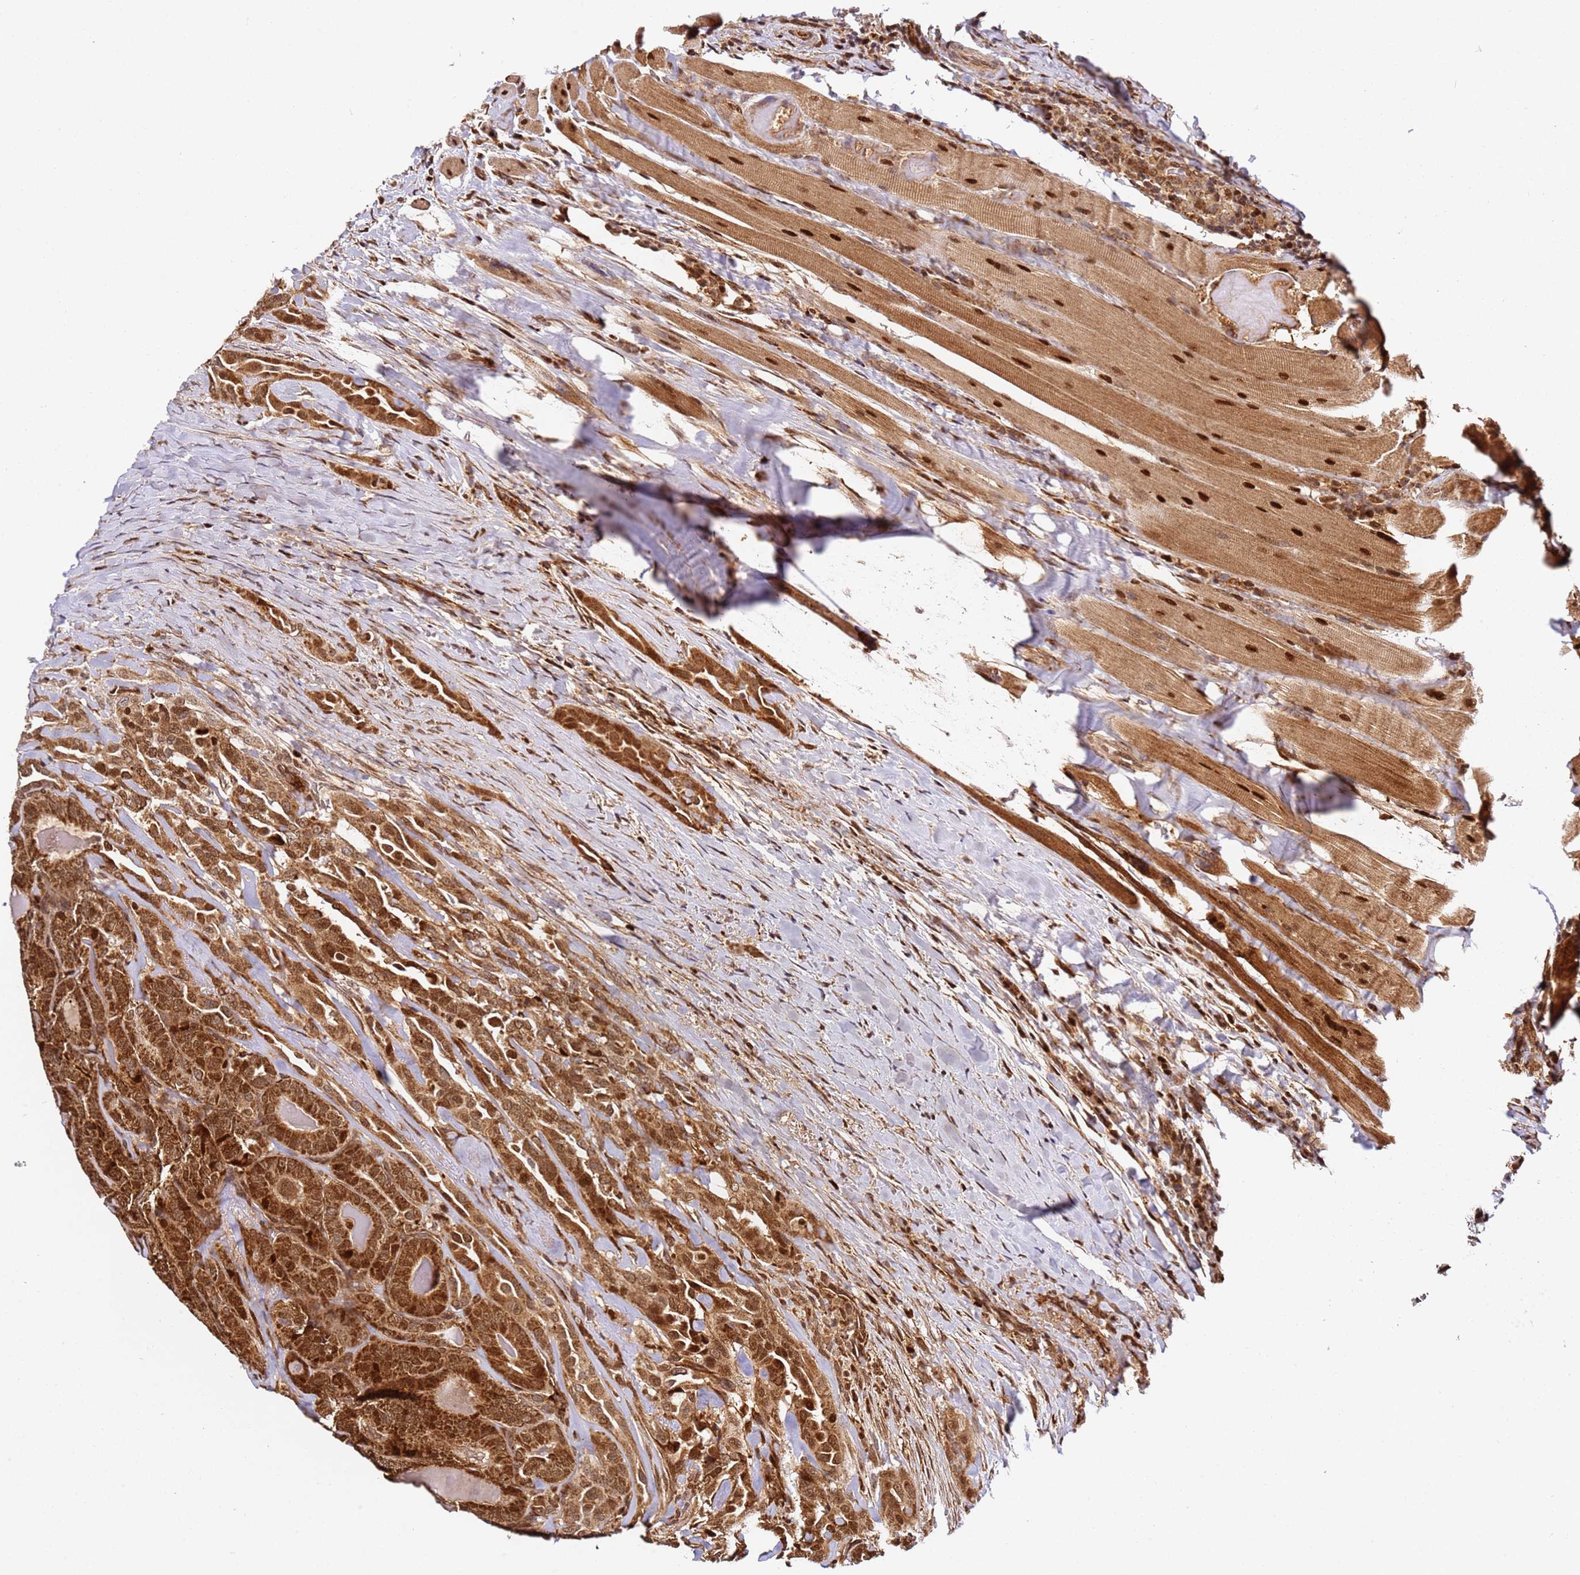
{"staining": {"intensity": "strong", "quantity": ">75%", "location": "cytoplasmic/membranous,nuclear"}, "tissue": "thyroid cancer", "cell_type": "Tumor cells", "image_type": "cancer", "snomed": [{"axis": "morphology", "description": "Papillary adenocarcinoma, NOS"}, {"axis": "topography", "description": "Thyroid gland"}], "caption": "Brown immunohistochemical staining in thyroid cancer (papillary adenocarcinoma) exhibits strong cytoplasmic/membranous and nuclear staining in approximately >75% of tumor cells.", "gene": "SMOX", "patient": {"sex": "male", "age": 61}}